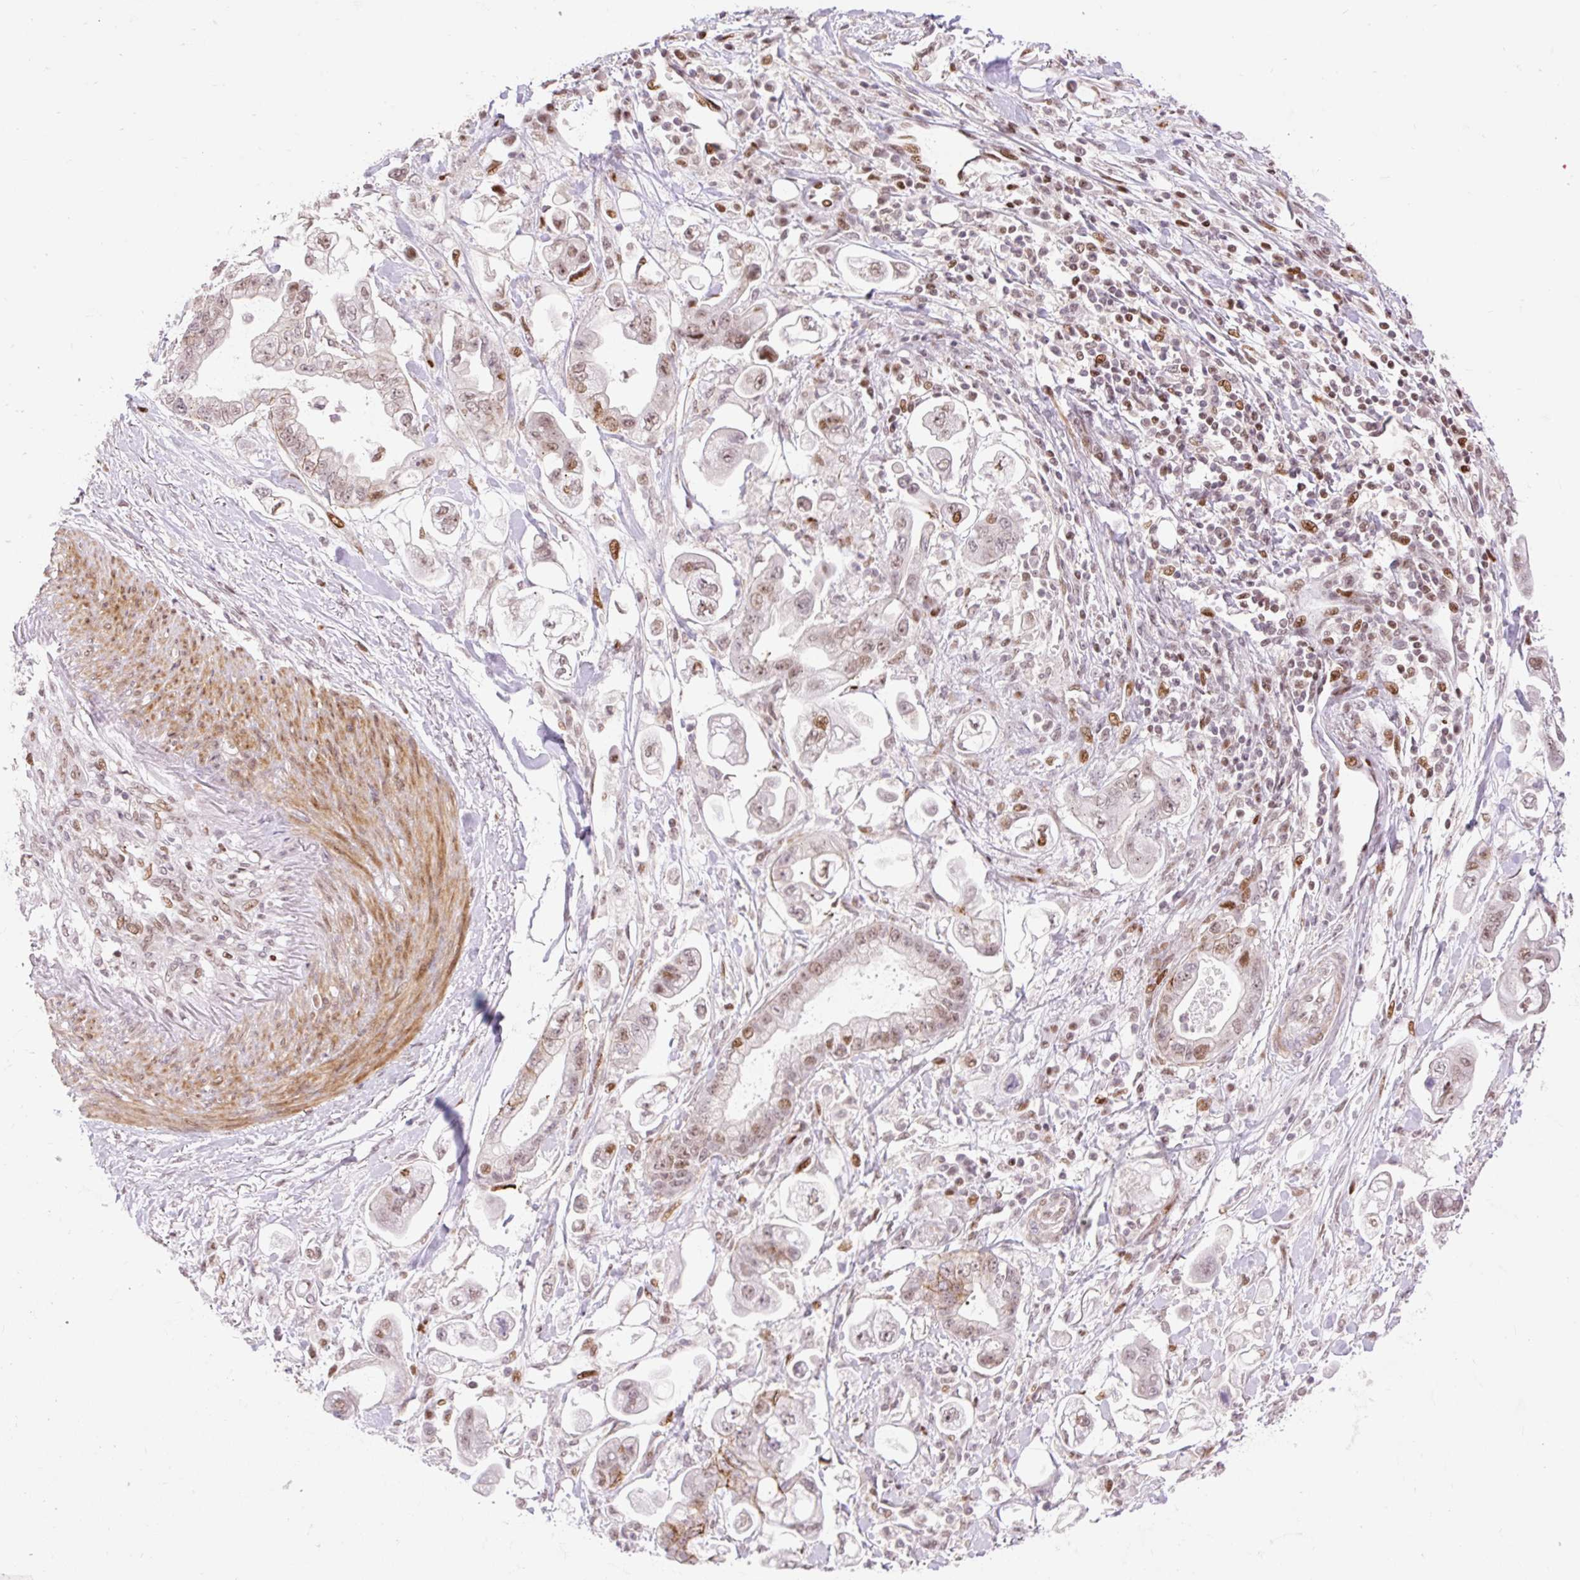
{"staining": {"intensity": "moderate", "quantity": "25%-75%", "location": "nuclear"}, "tissue": "stomach cancer", "cell_type": "Tumor cells", "image_type": "cancer", "snomed": [{"axis": "morphology", "description": "Adenocarcinoma, NOS"}, {"axis": "topography", "description": "Stomach"}], "caption": "Stomach cancer (adenocarcinoma) was stained to show a protein in brown. There is medium levels of moderate nuclear positivity in about 25%-75% of tumor cells.", "gene": "RIPPLY3", "patient": {"sex": "male", "age": 62}}